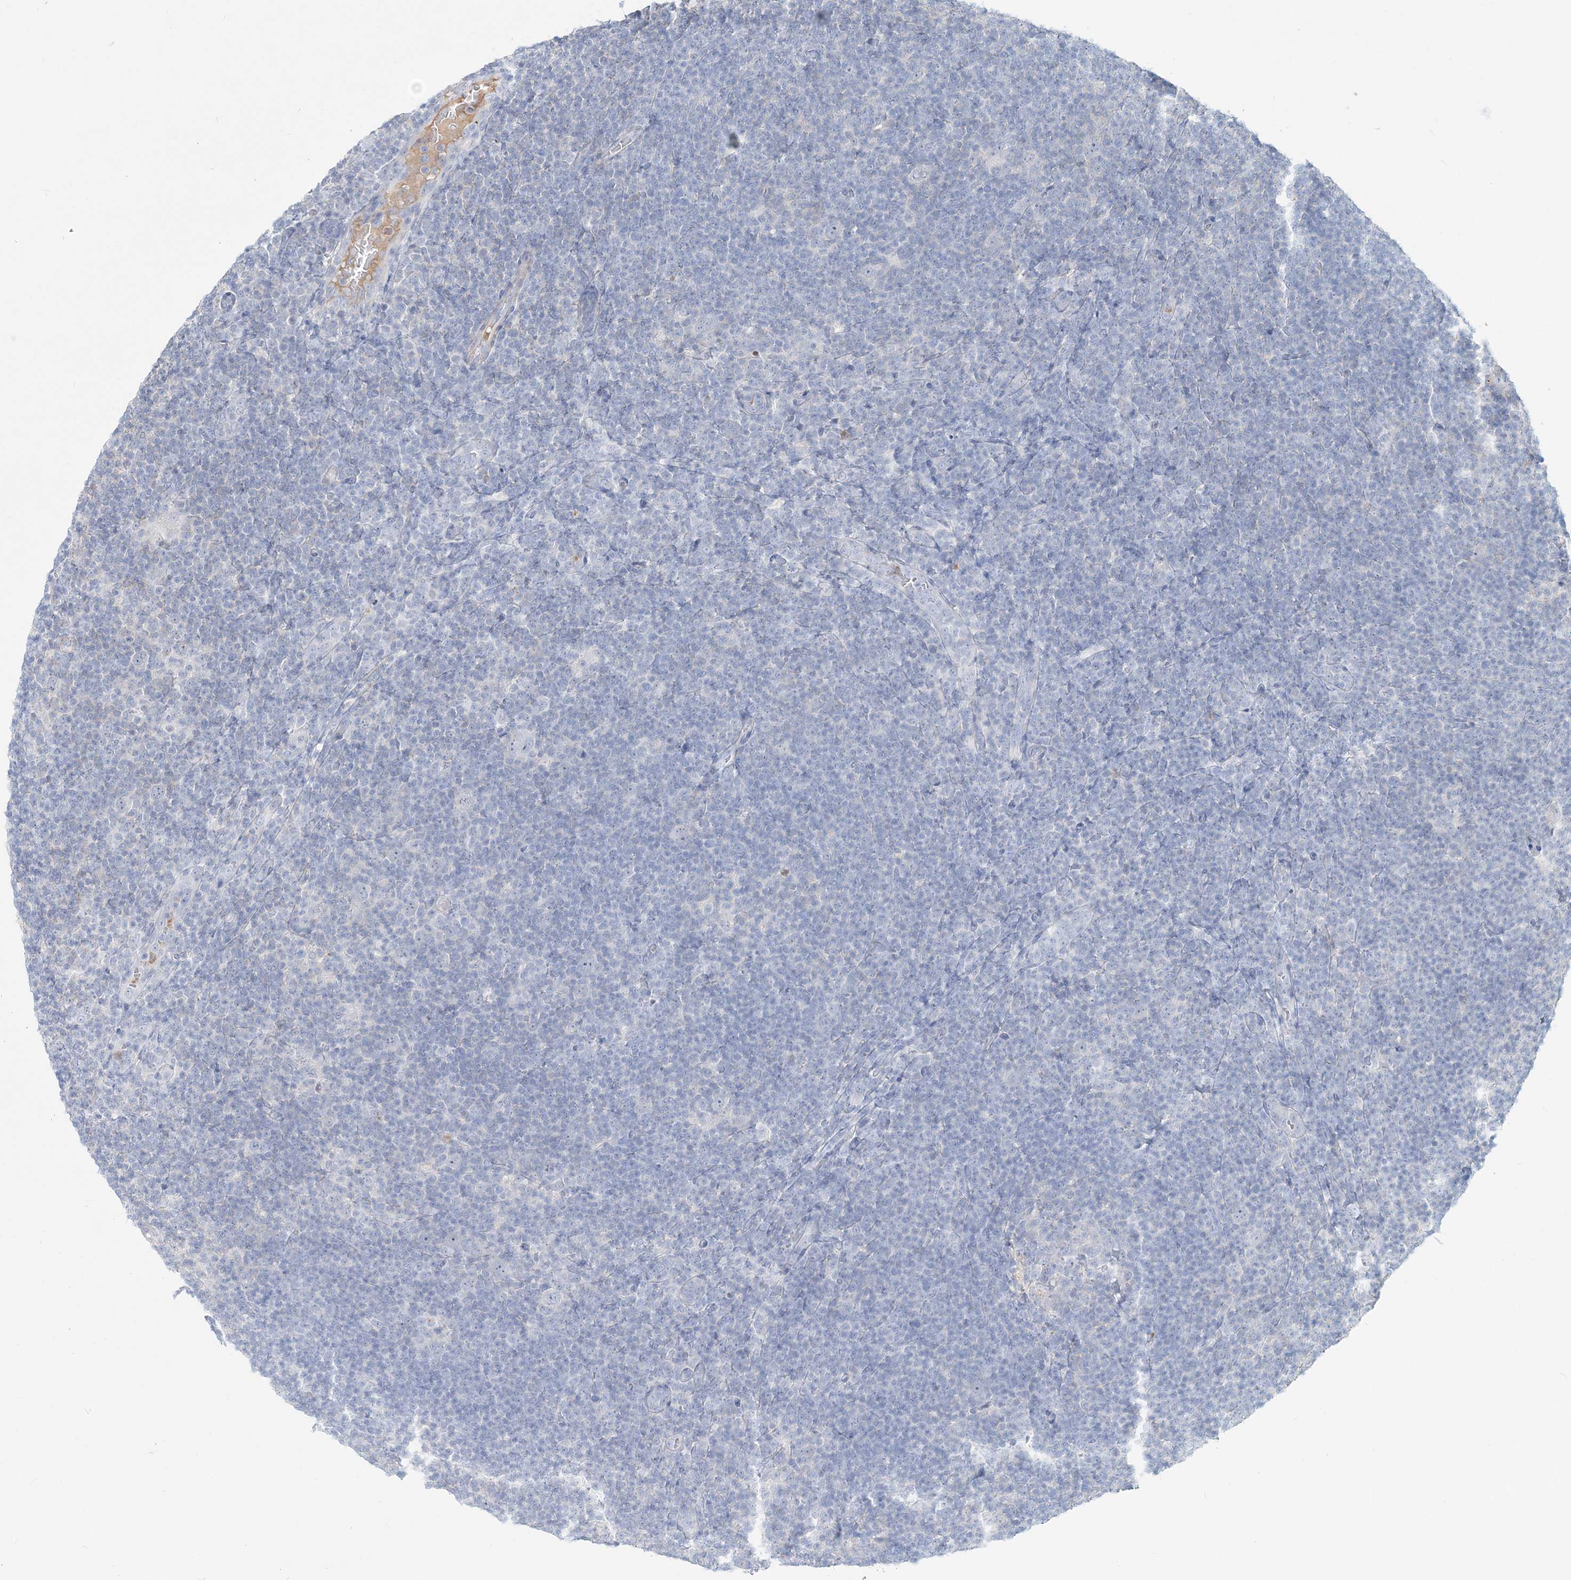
{"staining": {"intensity": "negative", "quantity": "none", "location": "none"}, "tissue": "lymphoma", "cell_type": "Tumor cells", "image_type": "cancer", "snomed": [{"axis": "morphology", "description": "Hodgkin's disease, NOS"}, {"axis": "topography", "description": "Lymph node"}], "caption": "This is a image of immunohistochemistry (IHC) staining of Hodgkin's disease, which shows no expression in tumor cells.", "gene": "DNAH5", "patient": {"sex": "female", "age": 57}}